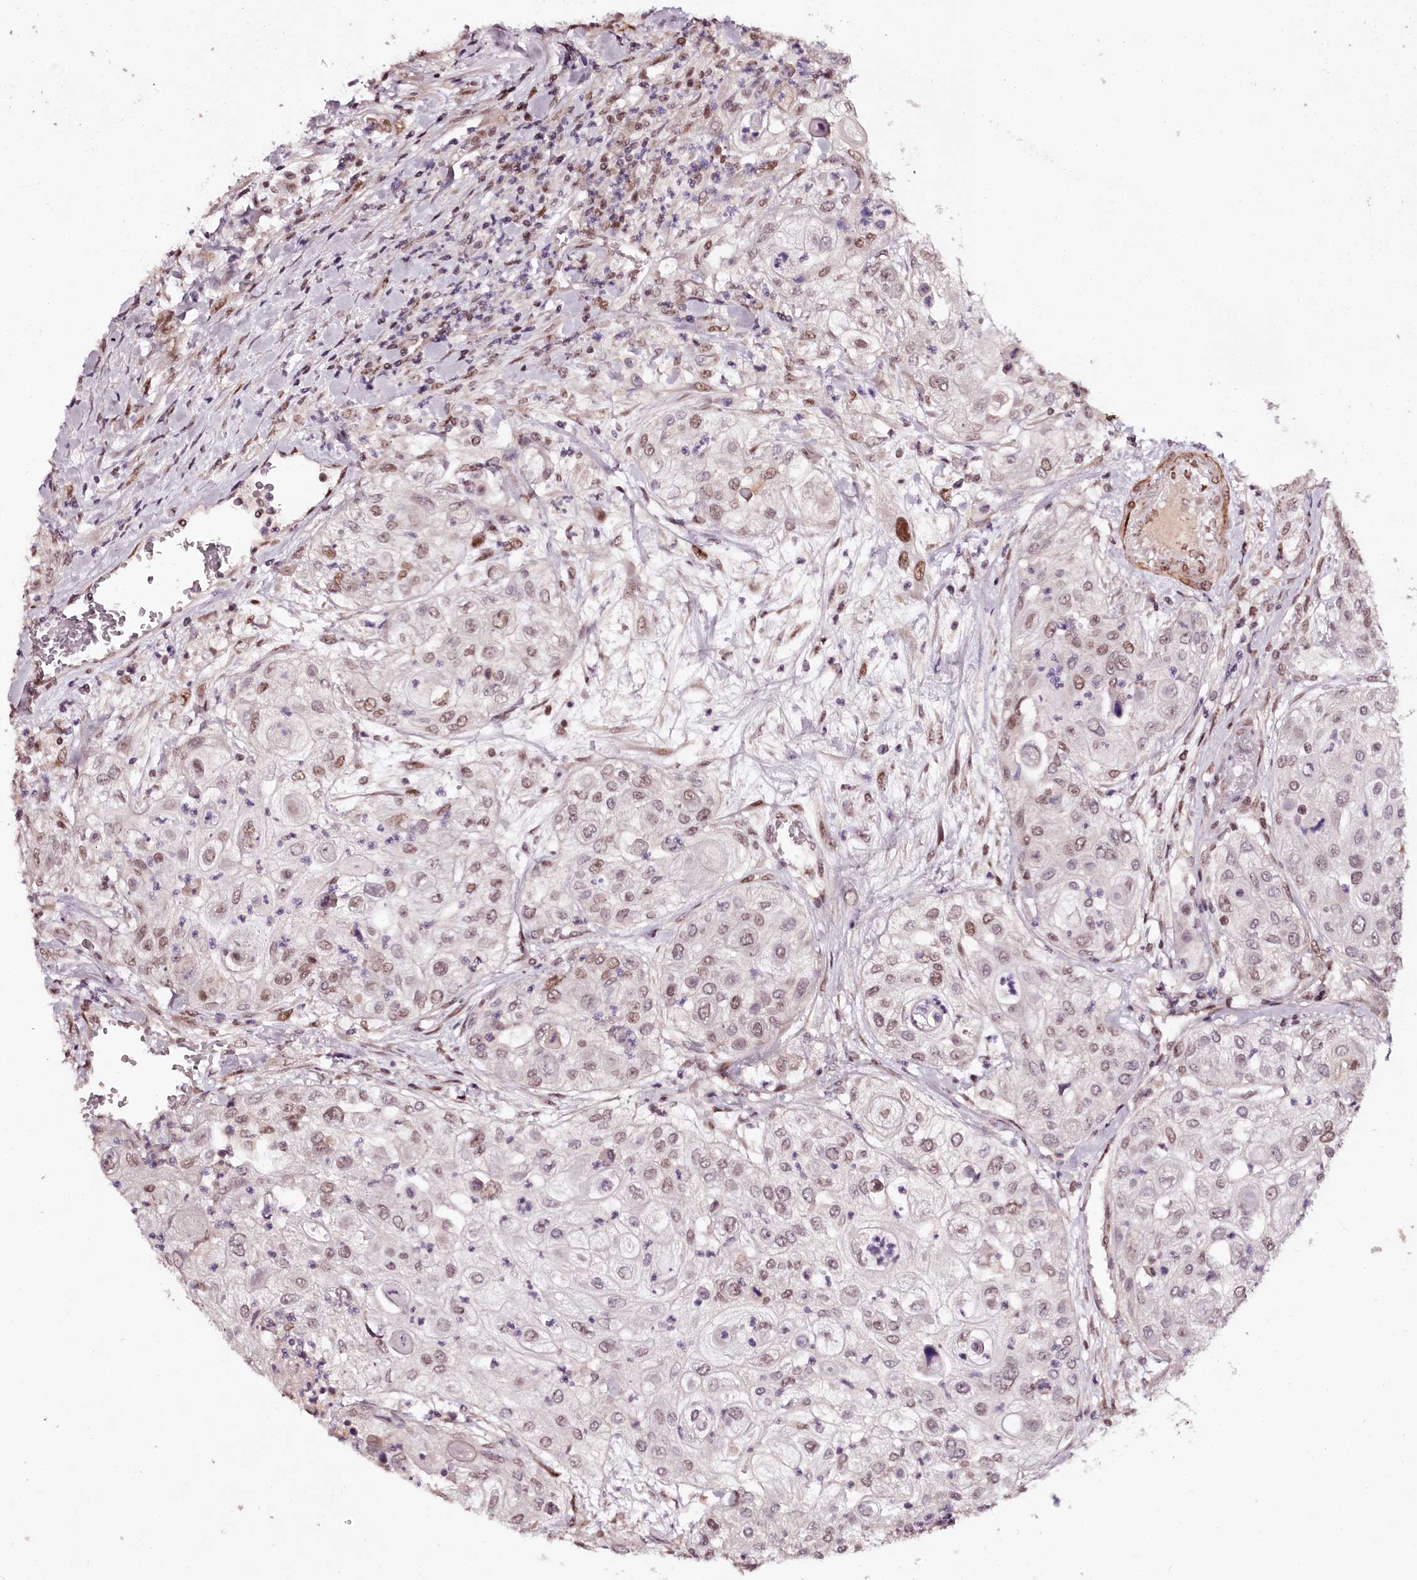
{"staining": {"intensity": "weak", "quantity": "25%-75%", "location": "nuclear"}, "tissue": "urothelial cancer", "cell_type": "Tumor cells", "image_type": "cancer", "snomed": [{"axis": "morphology", "description": "Urothelial carcinoma, High grade"}, {"axis": "topography", "description": "Urinary bladder"}], "caption": "This photomicrograph demonstrates immunohistochemistry (IHC) staining of human urothelial carcinoma (high-grade), with low weak nuclear staining in approximately 25%-75% of tumor cells.", "gene": "TTC33", "patient": {"sex": "female", "age": 79}}